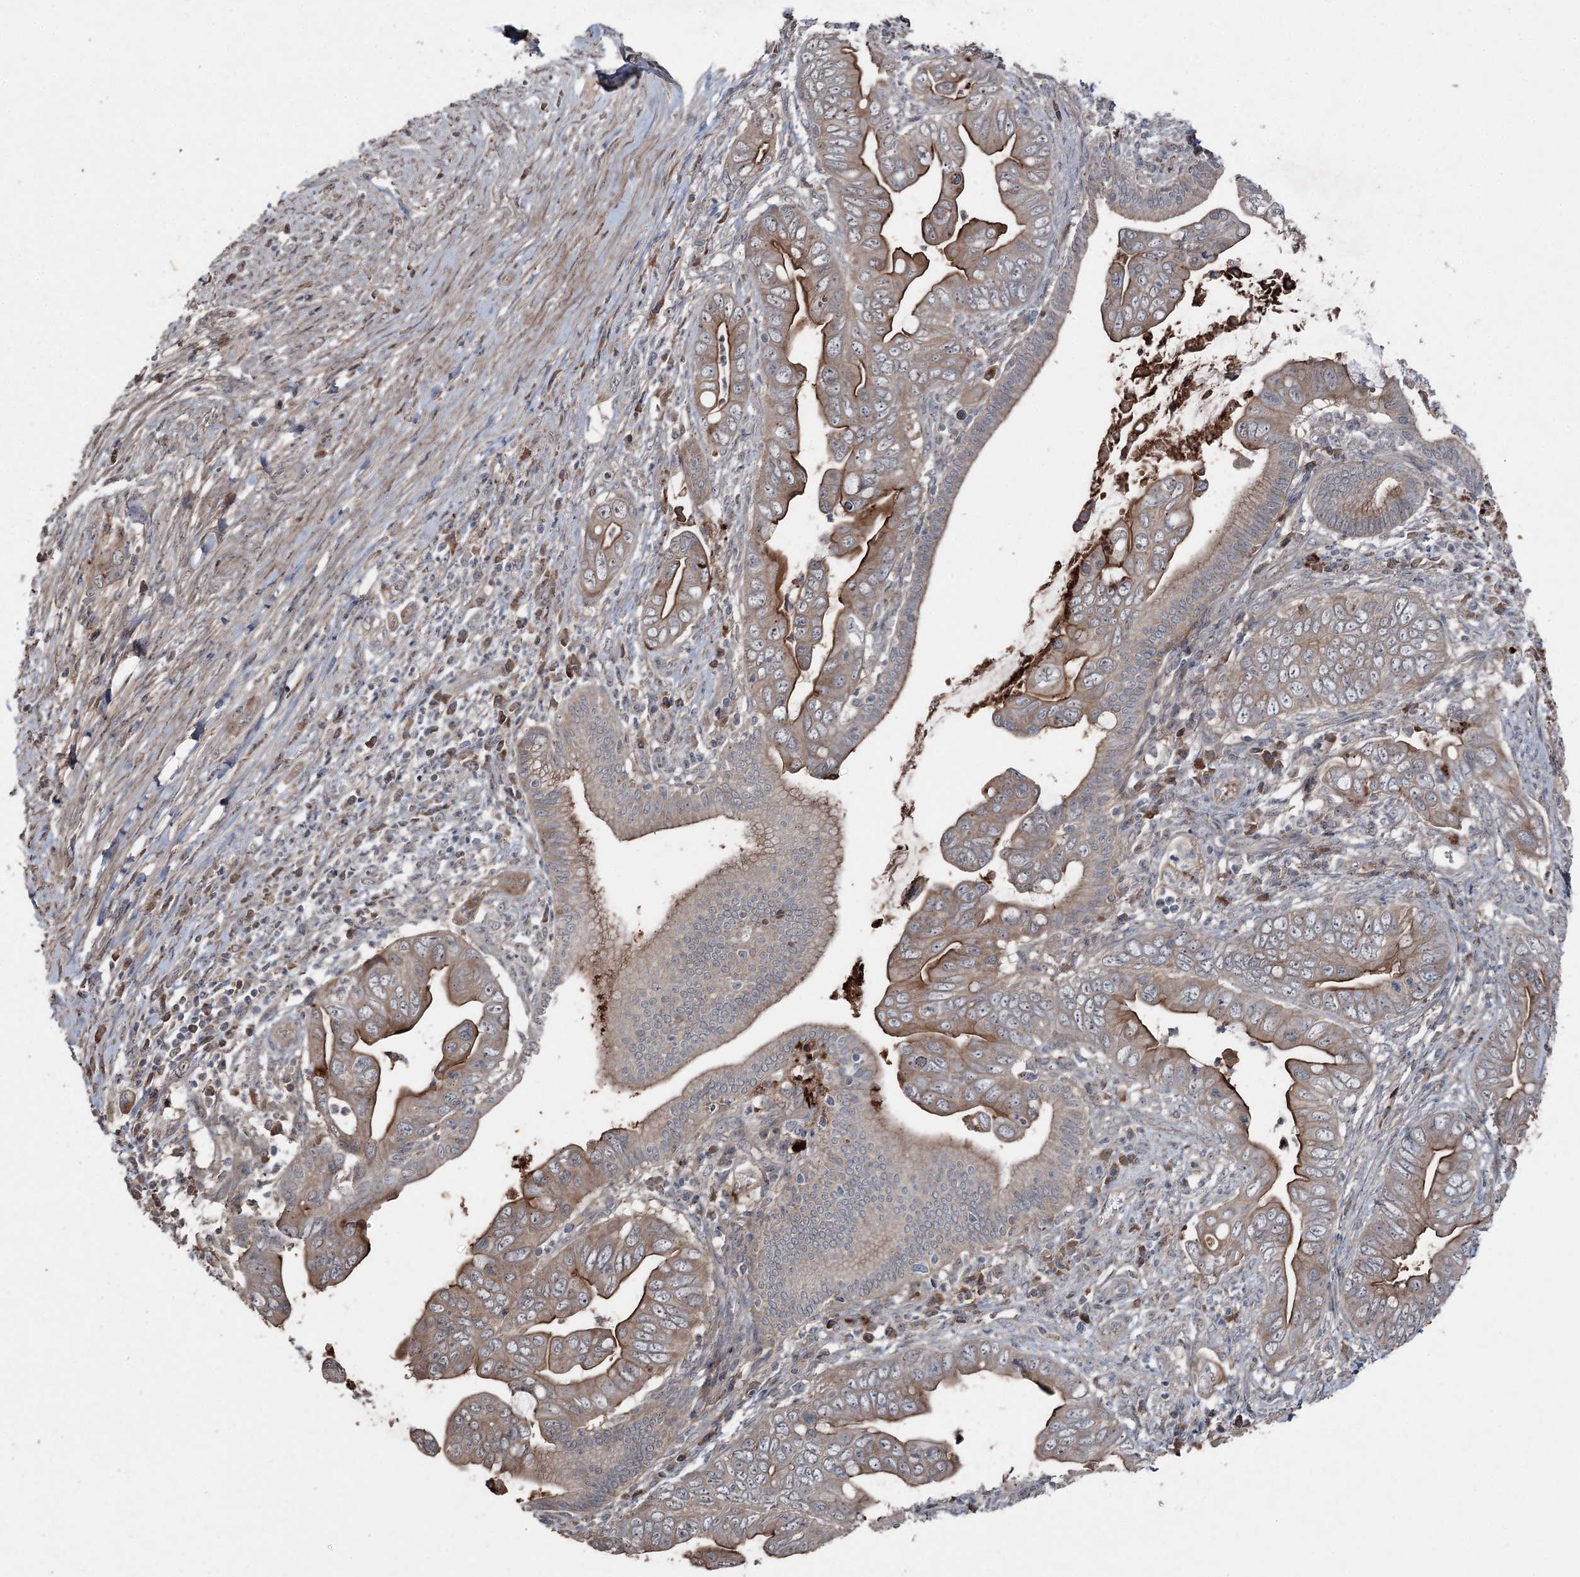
{"staining": {"intensity": "moderate", "quantity": "25%-75%", "location": "cytoplasmic/membranous"}, "tissue": "pancreatic cancer", "cell_type": "Tumor cells", "image_type": "cancer", "snomed": [{"axis": "morphology", "description": "Adenocarcinoma, NOS"}, {"axis": "topography", "description": "Pancreas"}], "caption": "Brown immunohistochemical staining in human pancreatic adenocarcinoma exhibits moderate cytoplasmic/membranous positivity in approximately 25%-75% of tumor cells.", "gene": "MAPK8IP2", "patient": {"sex": "male", "age": 75}}